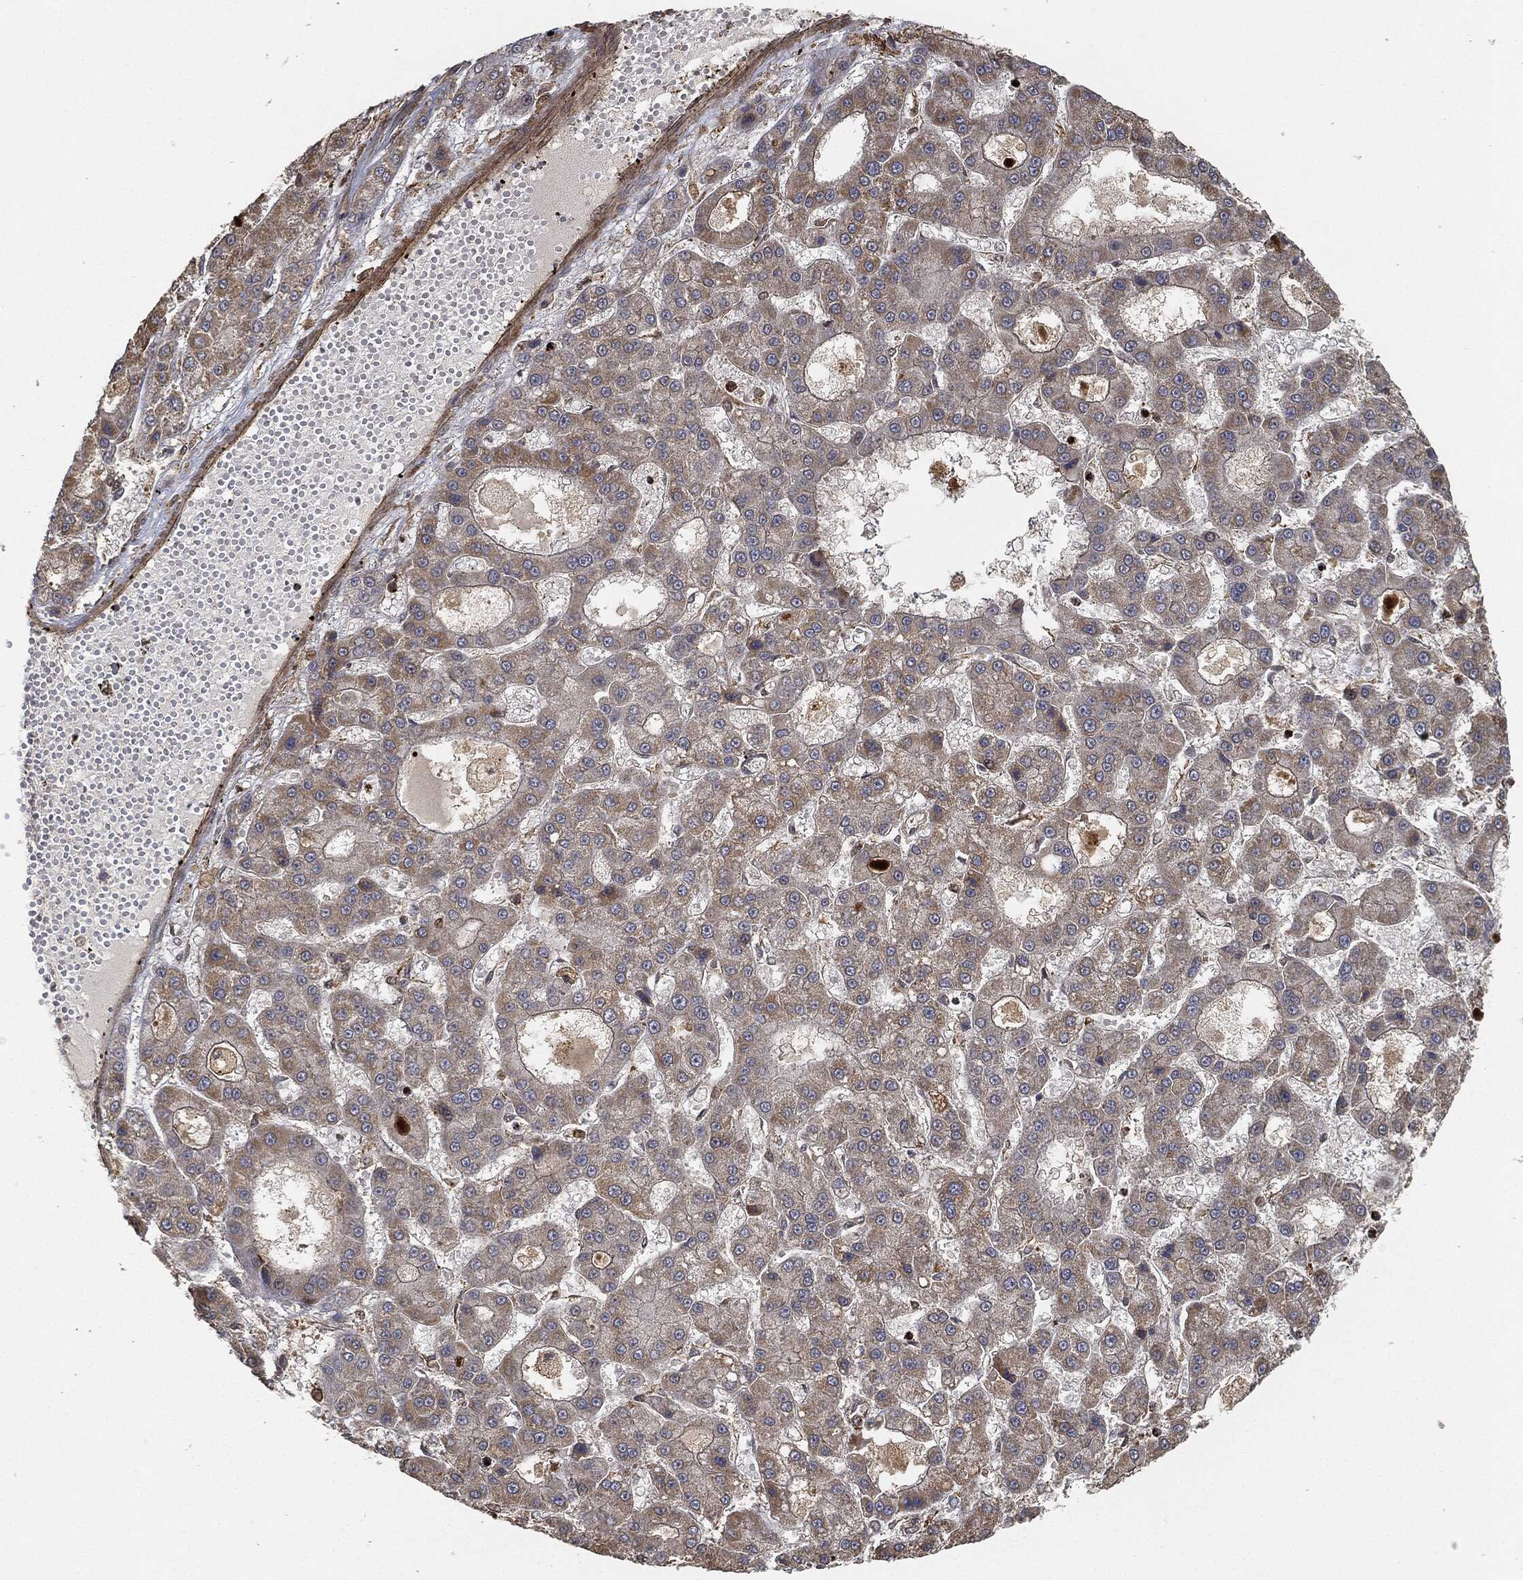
{"staining": {"intensity": "weak", "quantity": "<25%", "location": "cytoplasmic/membranous"}, "tissue": "liver cancer", "cell_type": "Tumor cells", "image_type": "cancer", "snomed": [{"axis": "morphology", "description": "Carcinoma, Hepatocellular, NOS"}, {"axis": "topography", "description": "Liver"}], "caption": "There is no significant staining in tumor cells of liver hepatocellular carcinoma.", "gene": "TPT1", "patient": {"sex": "male", "age": 70}}